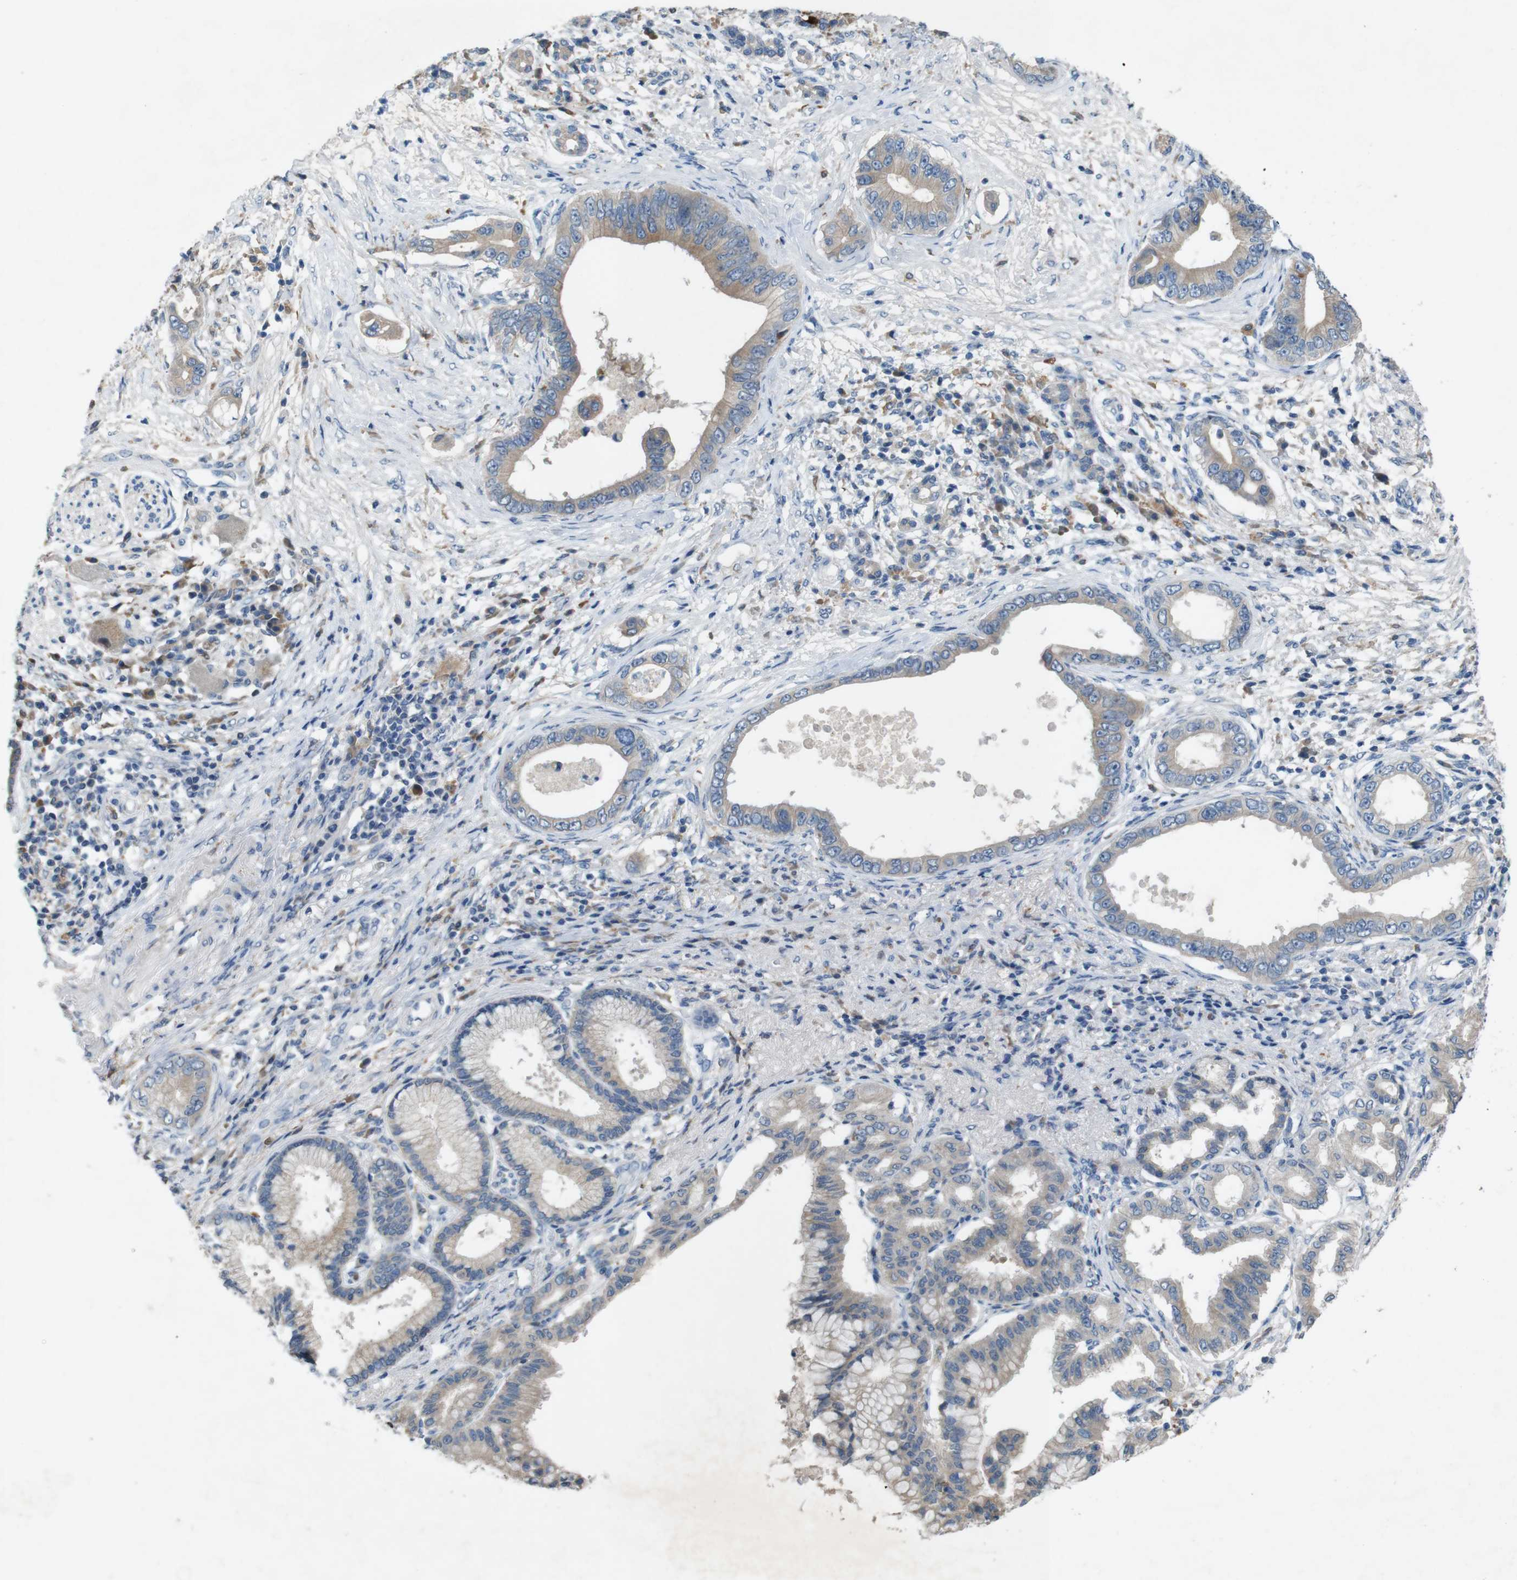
{"staining": {"intensity": "moderate", "quantity": "25%-75%", "location": "cytoplasmic/membranous"}, "tissue": "pancreatic cancer", "cell_type": "Tumor cells", "image_type": "cancer", "snomed": [{"axis": "morphology", "description": "Adenocarcinoma, NOS"}, {"axis": "topography", "description": "Pancreas"}], "caption": "Protein expression analysis of pancreatic cancer (adenocarcinoma) demonstrates moderate cytoplasmic/membranous positivity in approximately 25%-75% of tumor cells.", "gene": "MOGAT3", "patient": {"sex": "male", "age": 77}}